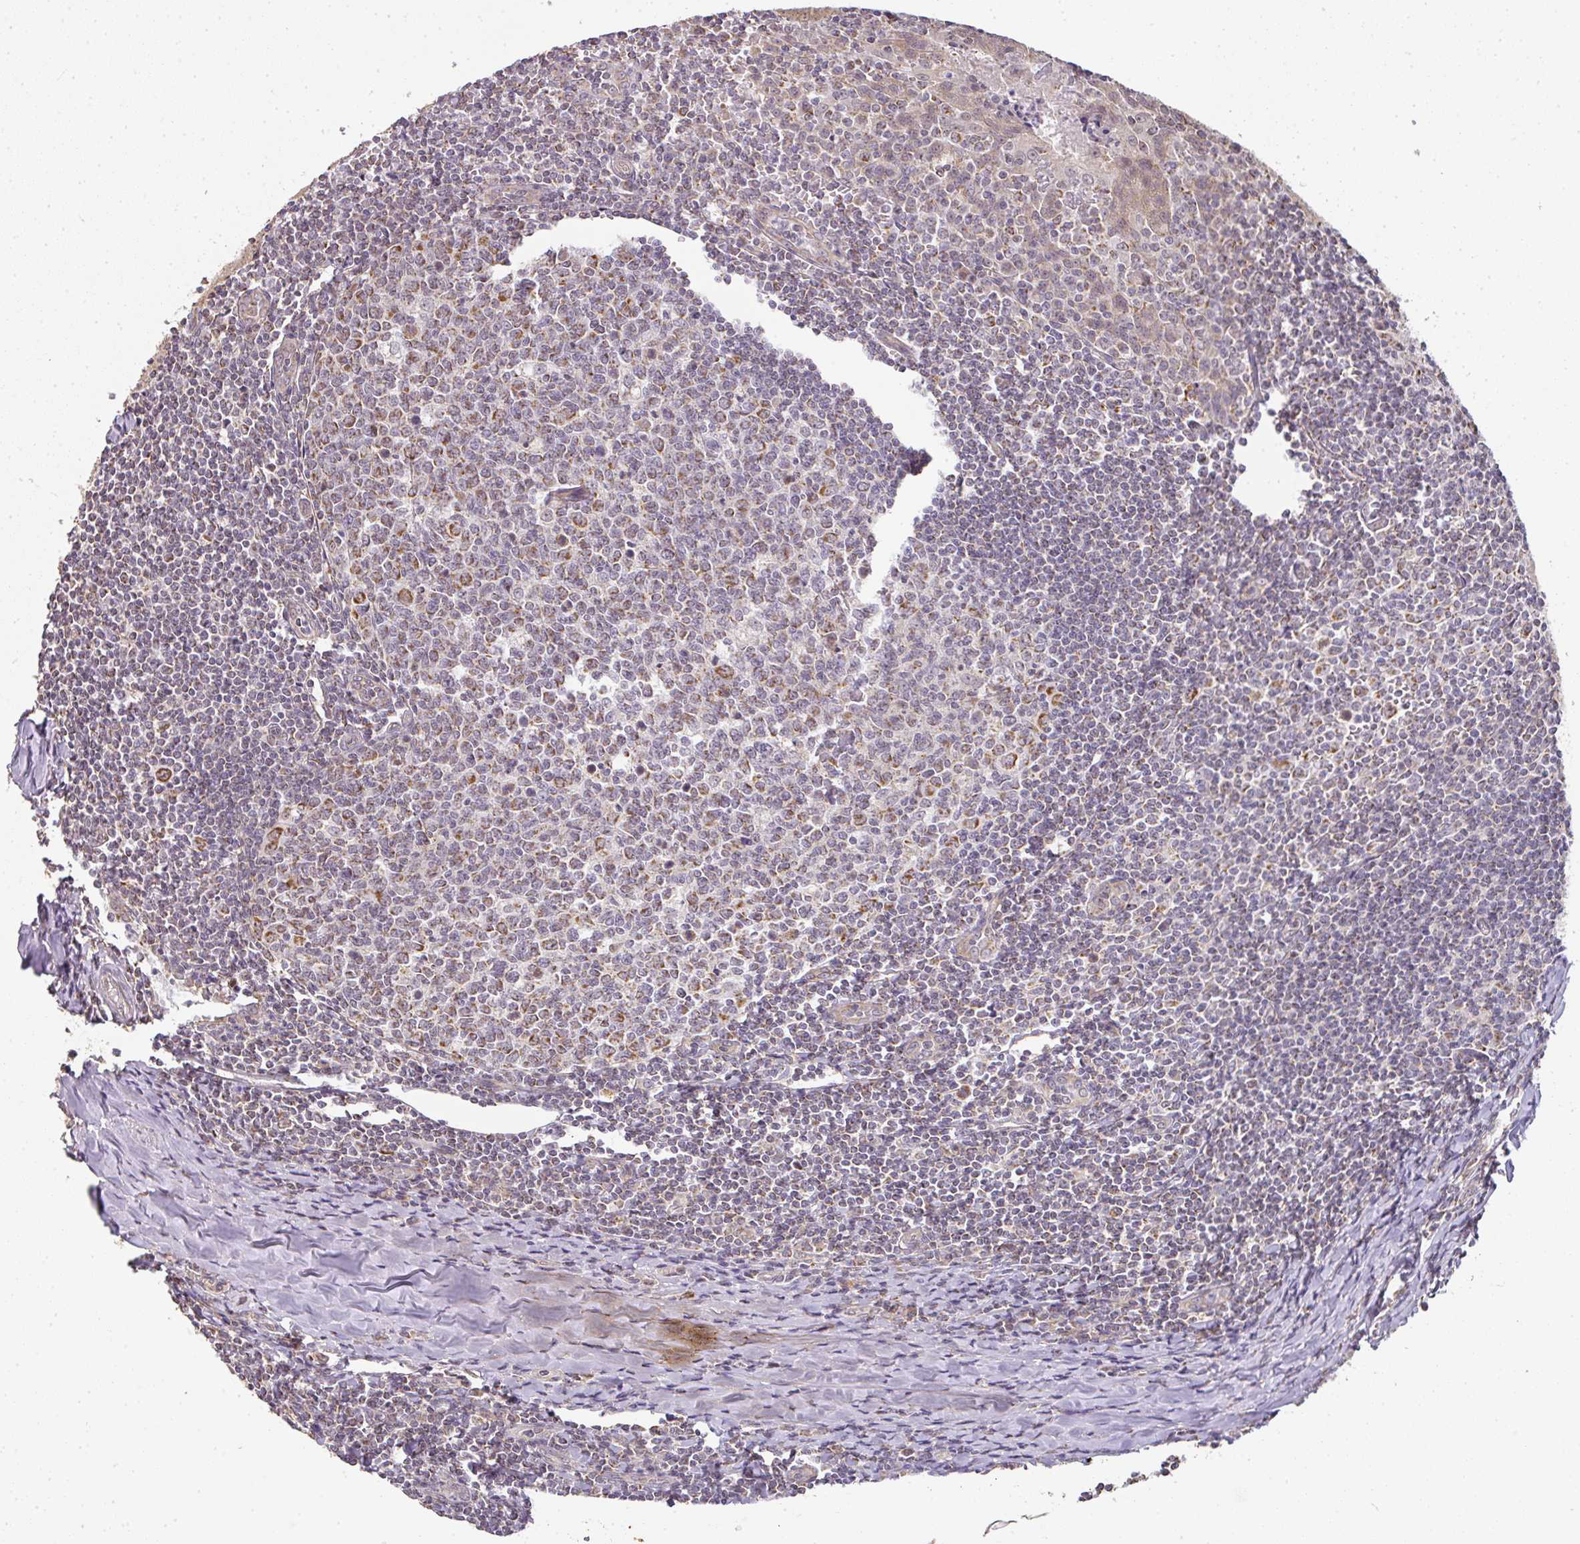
{"staining": {"intensity": "moderate", "quantity": ">75%", "location": "cytoplasmic/membranous"}, "tissue": "tonsil", "cell_type": "Germinal center cells", "image_type": "normal", "snomed": [{"axis": "morphology", "description": "Normal tissue, NOS"}, {"axis": "topography", "description": "Tonsil"}], "caption": "The image reveals staining of benign tonsil, revealing moderate cytoplasmic/membranous protein positivity (brown color) within germinal center cells.", "gene": "MYOM2", "patient": {"sex": "male", "age": 27}}